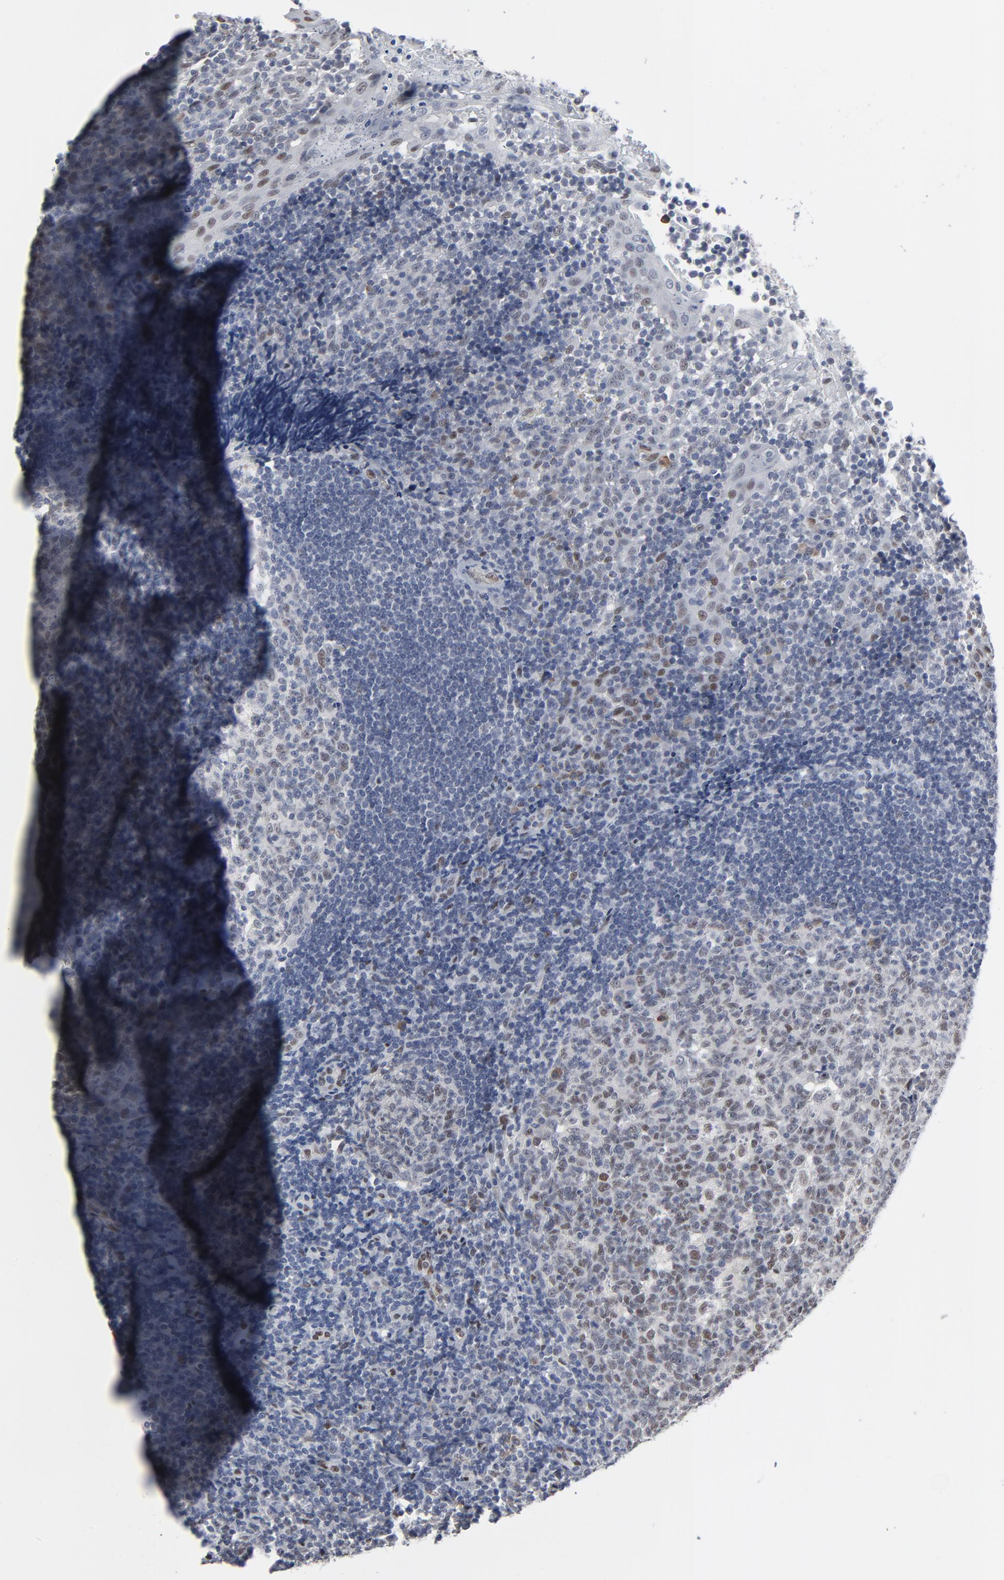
{"staining": {"intensity": "weak", "quantity": "<25%", "location": "nuclear"}, "tissue": "tonsil", "cell_type": "Germinal center cells", "image_type": "normal", "snomed": [{"axis": "morphology", "description": "Normal tissue, NOS"}, {"axis": "topography", "description": "Tonsil"}], "caption": "IHC of normal tonsil demonstrates no positivity in germinal center cells.", "gene": "ATF7", "patient": {"sex": "female", "age": 40}}